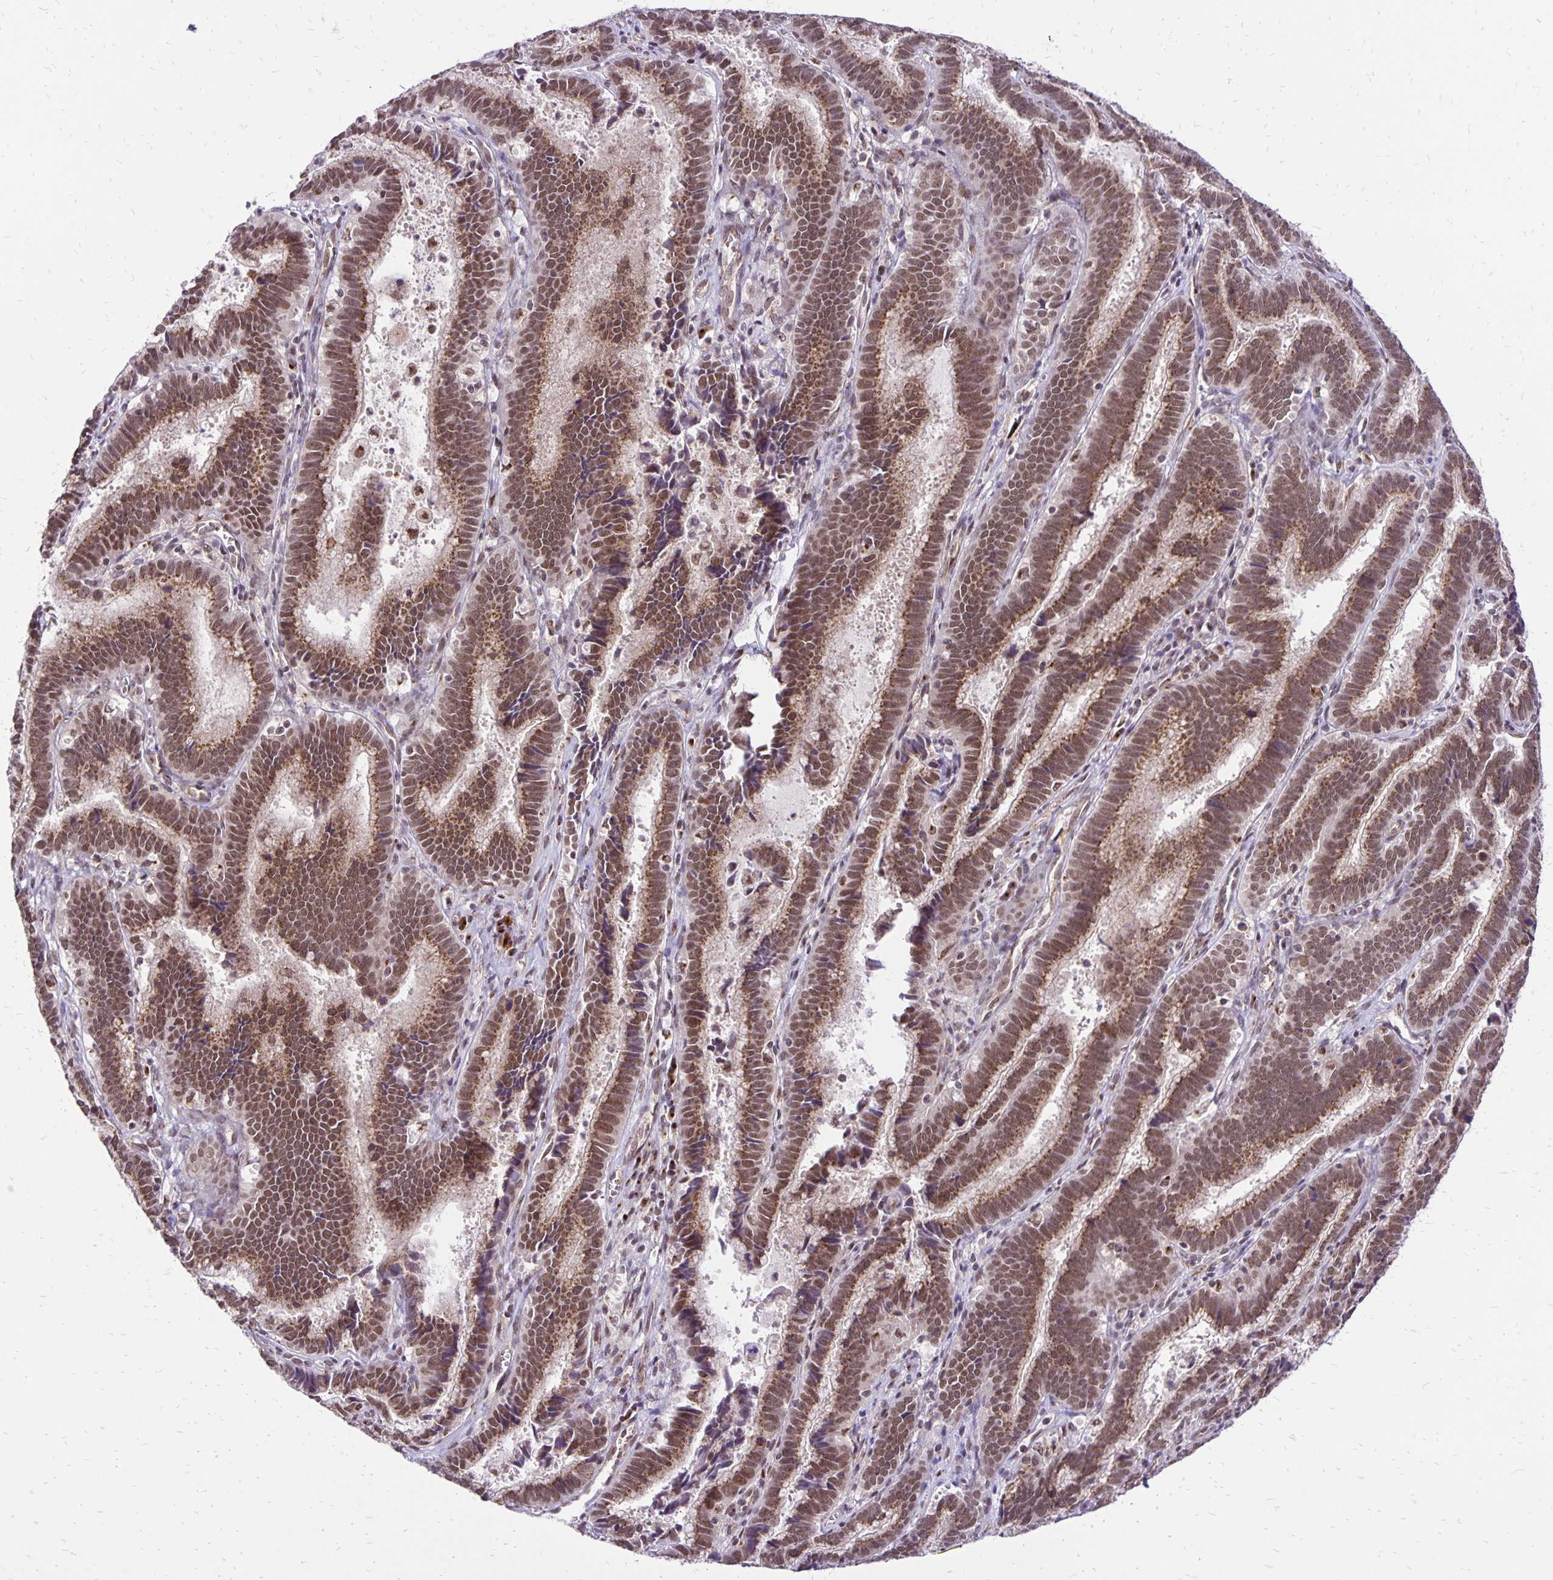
{"staining": {"intensity": "moderate", "quantity": ">75%", "location": "cytoplasmic/membranous,nuclear"}, "tissue": "cervical cancer", "cell_type": "Tumor cells", "image_type": "cancer", "snomed": [{"axis": "morphology", "description": "Adenocarcinoma, NOS"}, {"axis": "topography", "description": "Cervix"}], "caption": "Moderate cytoplasmic/membranous and nuclear protein expression is present in about >75% of tumor cells in cervical adenocarcinoma.", "gene": "GOLGA5", "patient": {"sex": "female", "age": 61}}